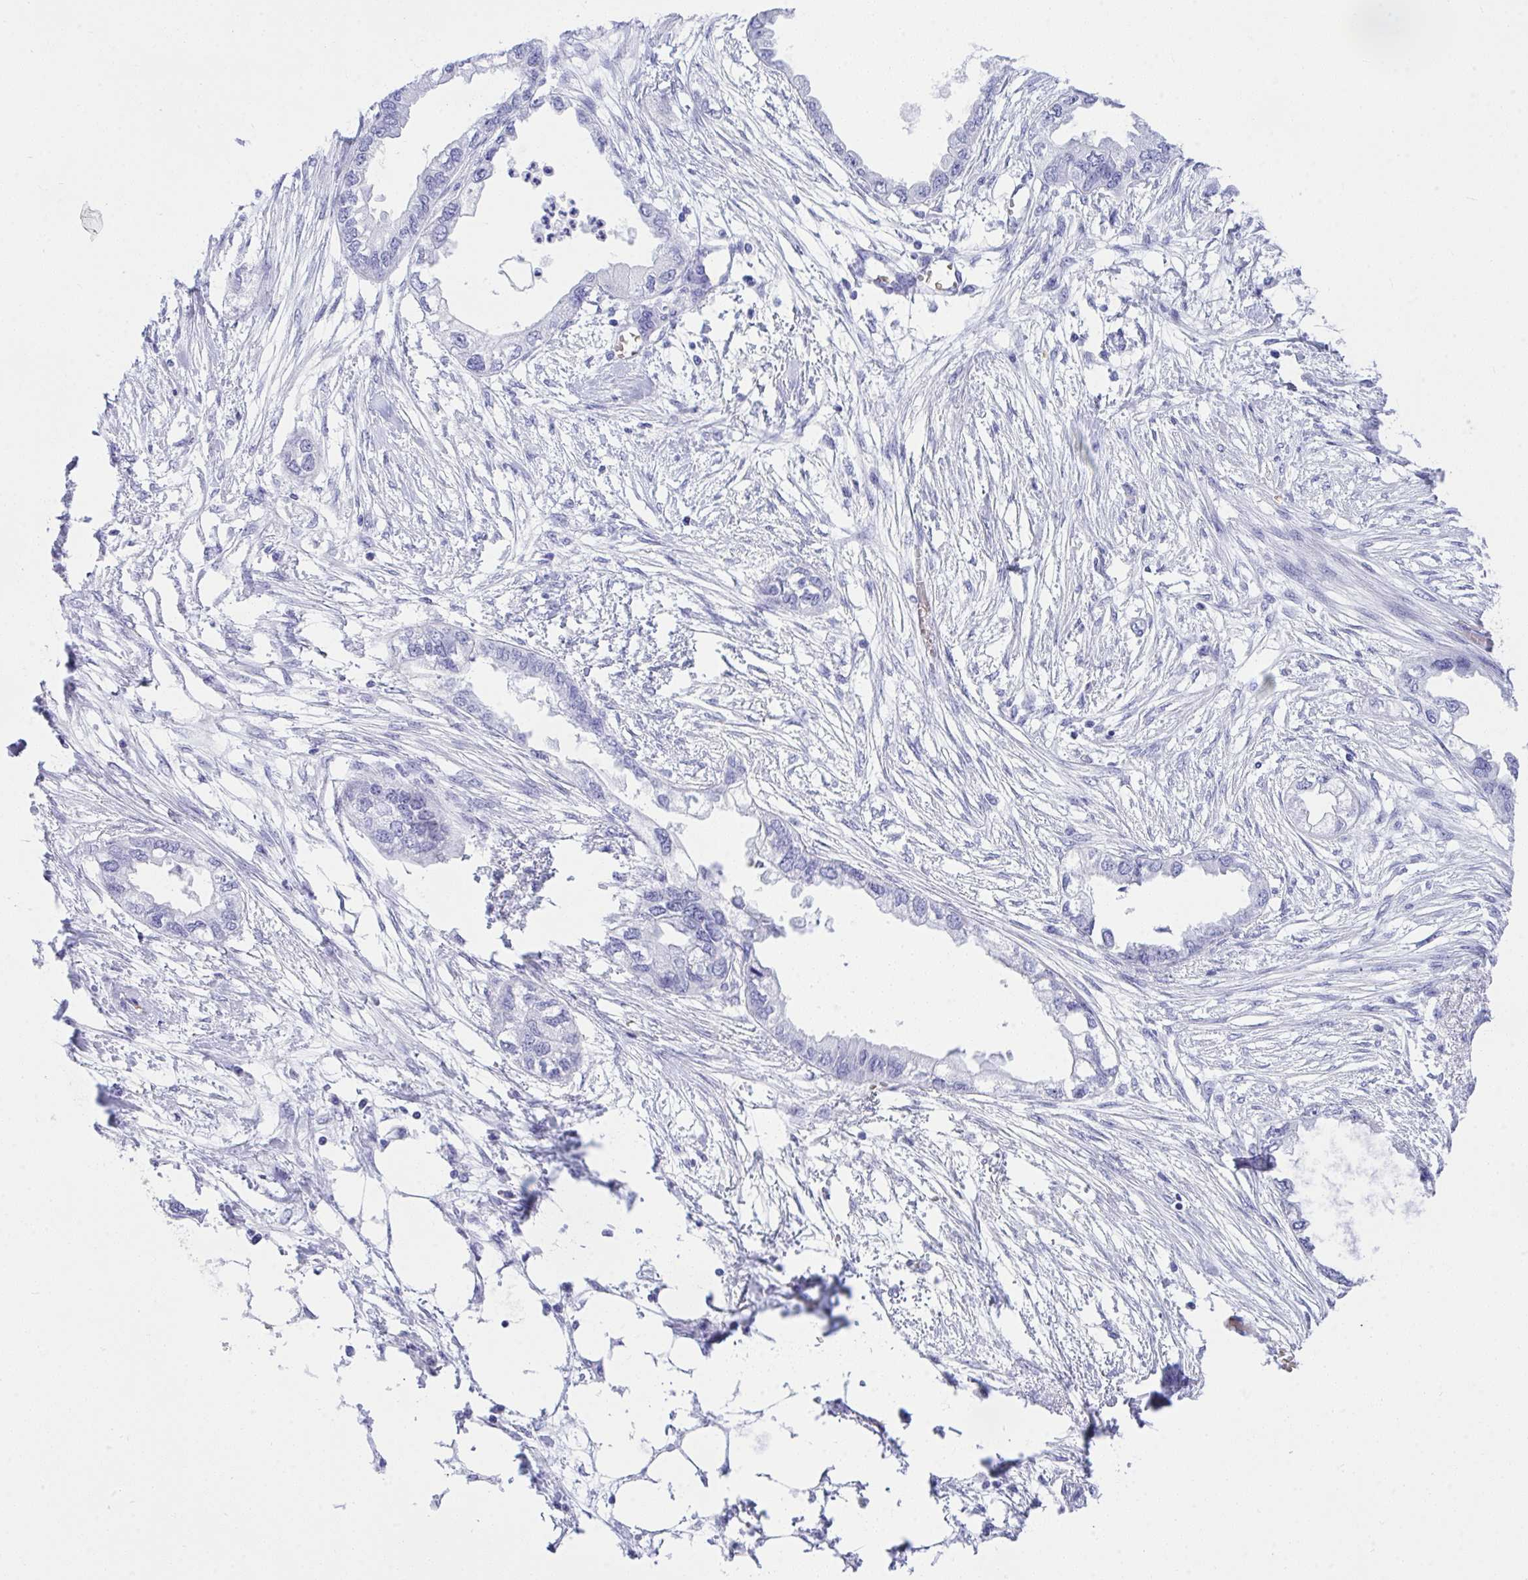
{"staining": {"intensity": "negative", "quantity": "none", "location": "none"}, "tissue": "endometrial cancer", "cell_type": "Tumor cells", "image_type": "cancer", "snomed": [{"axis": "morphology", "description": "Adenocarcinoma, NOS"}, {"axis": "morphology", "description": "Adenocarcinoma, metastatic, NOS"}, {"axis": "topography", "description": "Adipose tissue"}, {"axis": "topography", "description": "Endometrium"}], "caption": "Tumor cells show no significant protein expression in endometrial cancer.", "gene": "ANK1", "patient": {"sex": "female", "age": 67}}